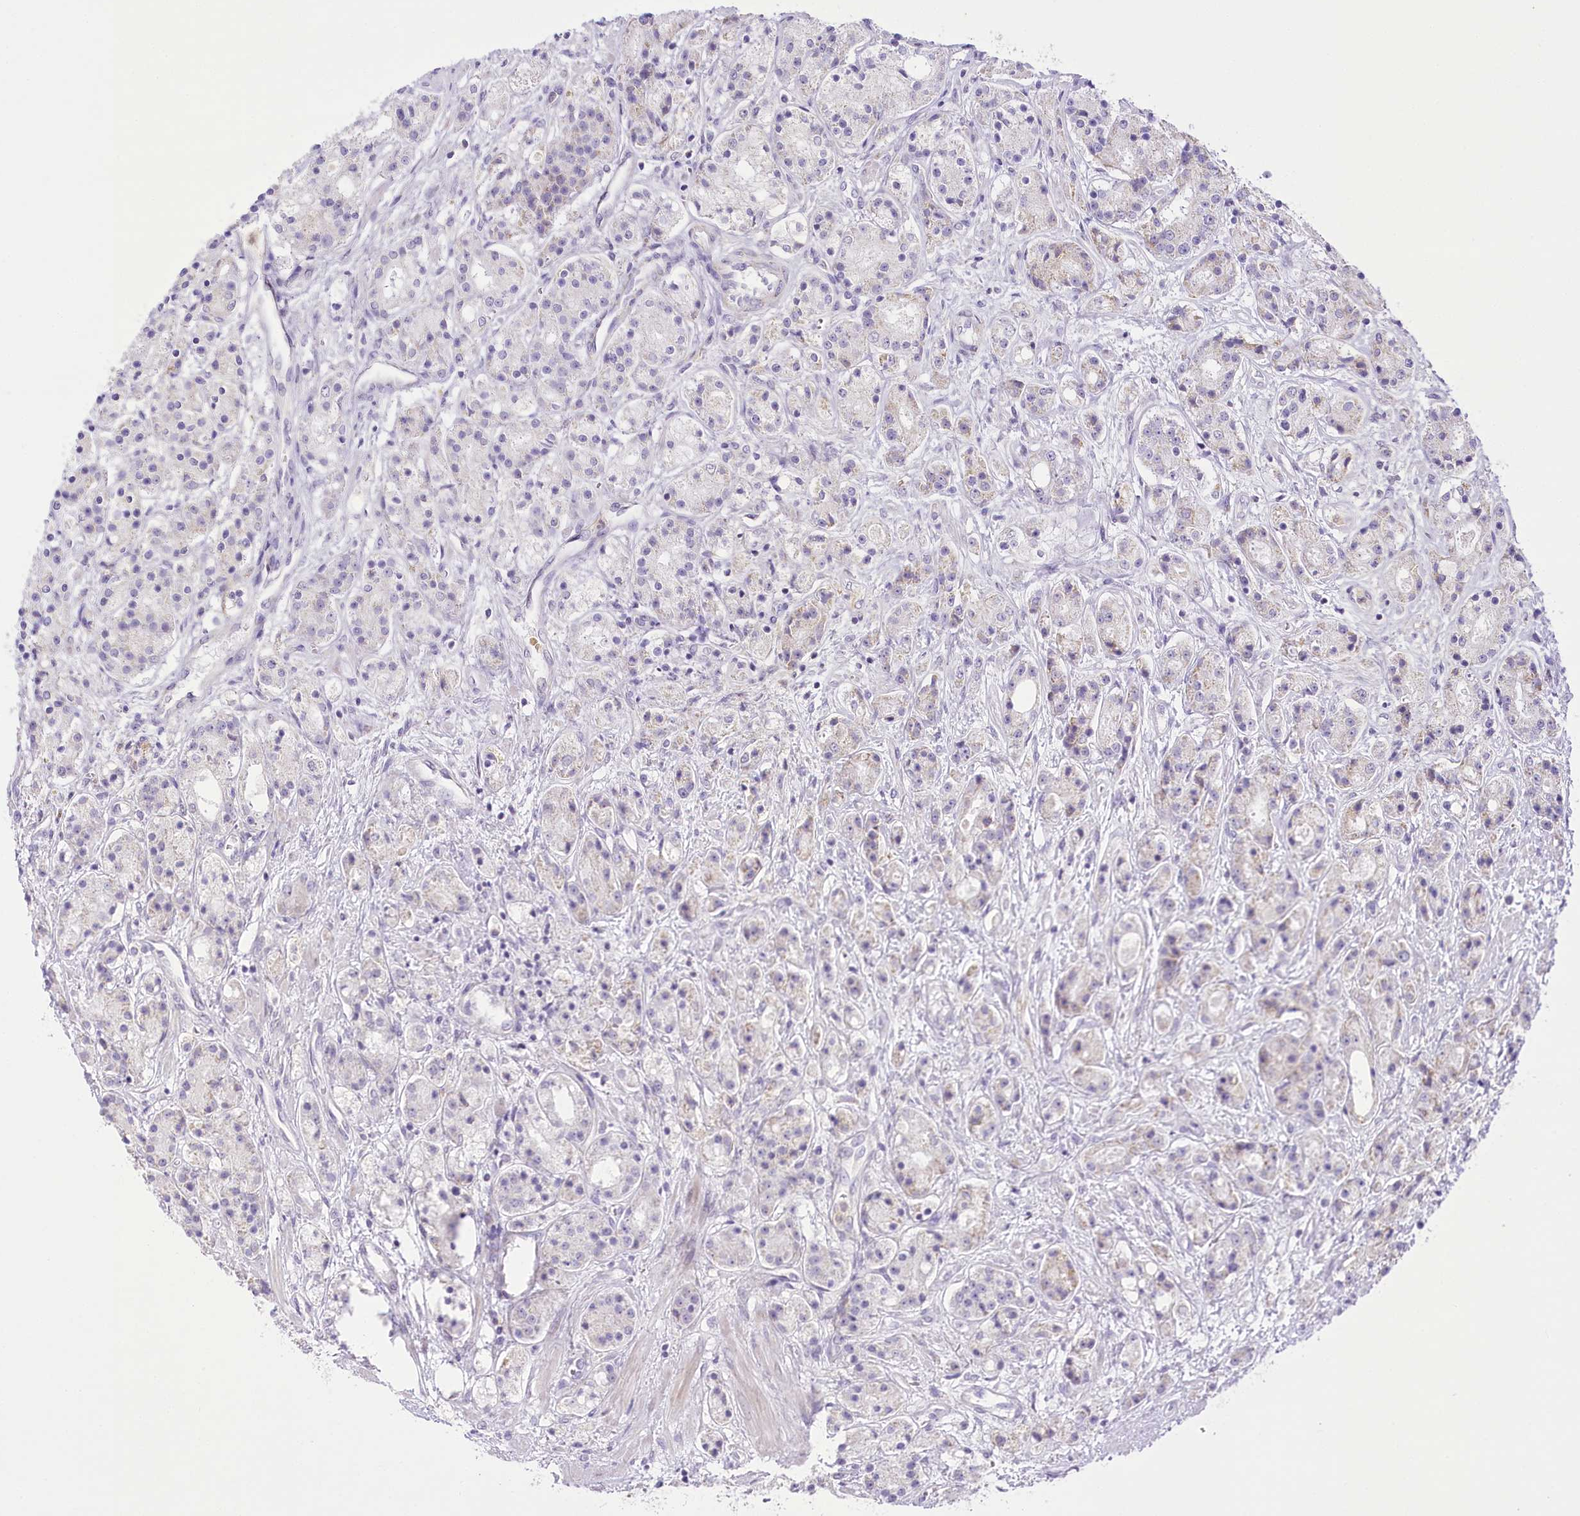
{"staining": {"intensity": "negative", "quantity": "none", "location": "none"}, "tissue": "prostate cancer", "cell_type": "Tumor cells", "image_type": "cancer", "snomed": [{"axis": "morphology", "description": "Adenocarcinoma, High grade"}, {"axis": "topography", "description": "Prostate"}], "caption": "This is an immunohistochemistry (IHC) photomicrograph of prostate cancer. There is no positivity in tumor cells.", "gene": "CCDC30", "patient": {"sex": "male", "age": 60}}